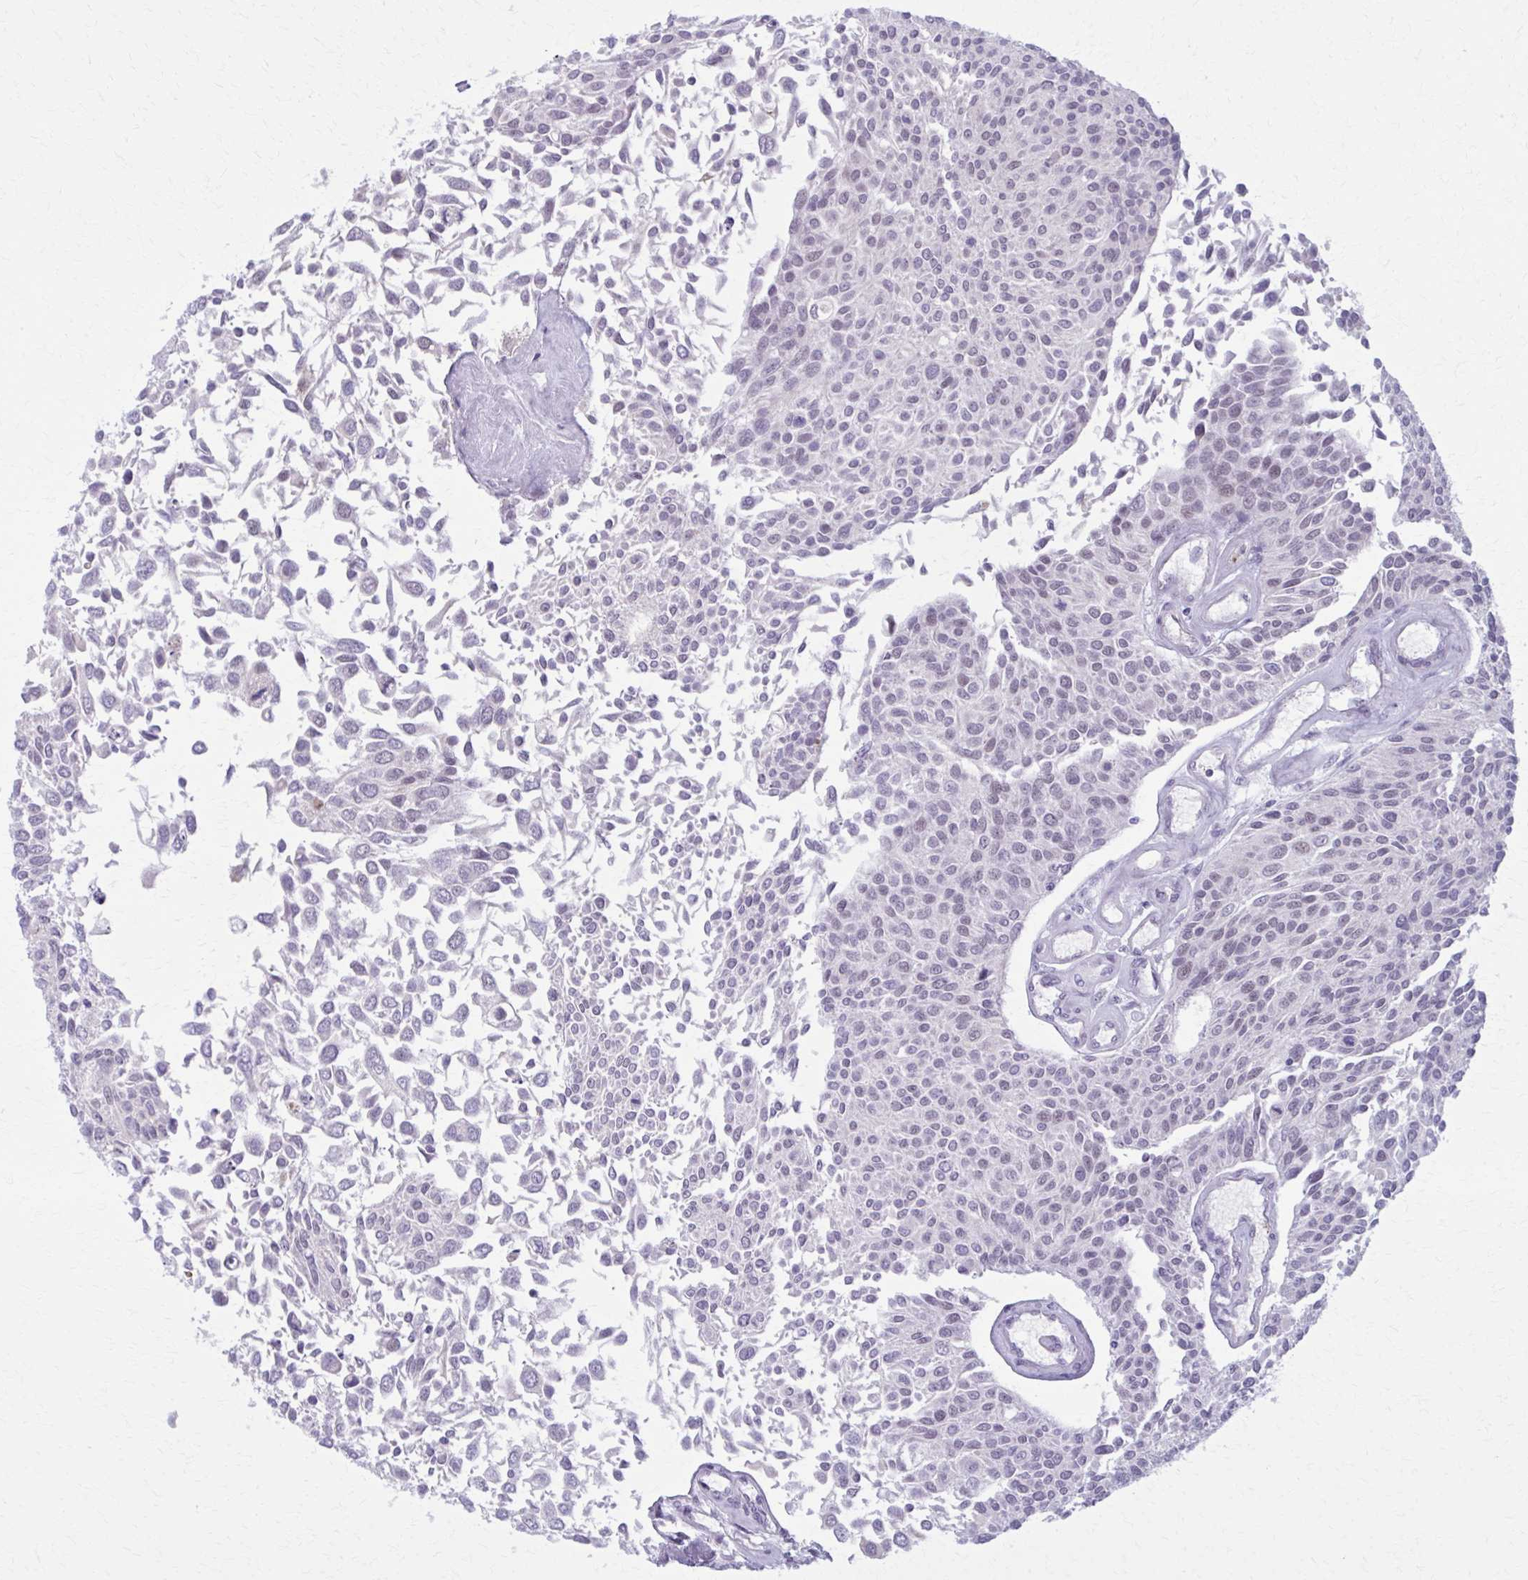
{"staining": {"intensity": "negative", "quantity": "none", "location": "none"}, "tissue": "urothelial cancer", "cell_type": "Tumor cells", "image_type": "cancer", "snomed": [{"axis": "morphology", "description": "Urothelial carcinoma, NOS"}, {"axis": "topography", "description": "Urinary bladder"}], "caption": "IHC image of transitional cell carcinoma stained for a protein (brown), which exhibits no staining in tumor cells. Brightfield microscopy of immunohistochemistry stained with DAB (brown) and hematoxylin (blue), captured at high magnification.", "gene": "NUMBL", "patient": {"sex": "male", "age": 55}}